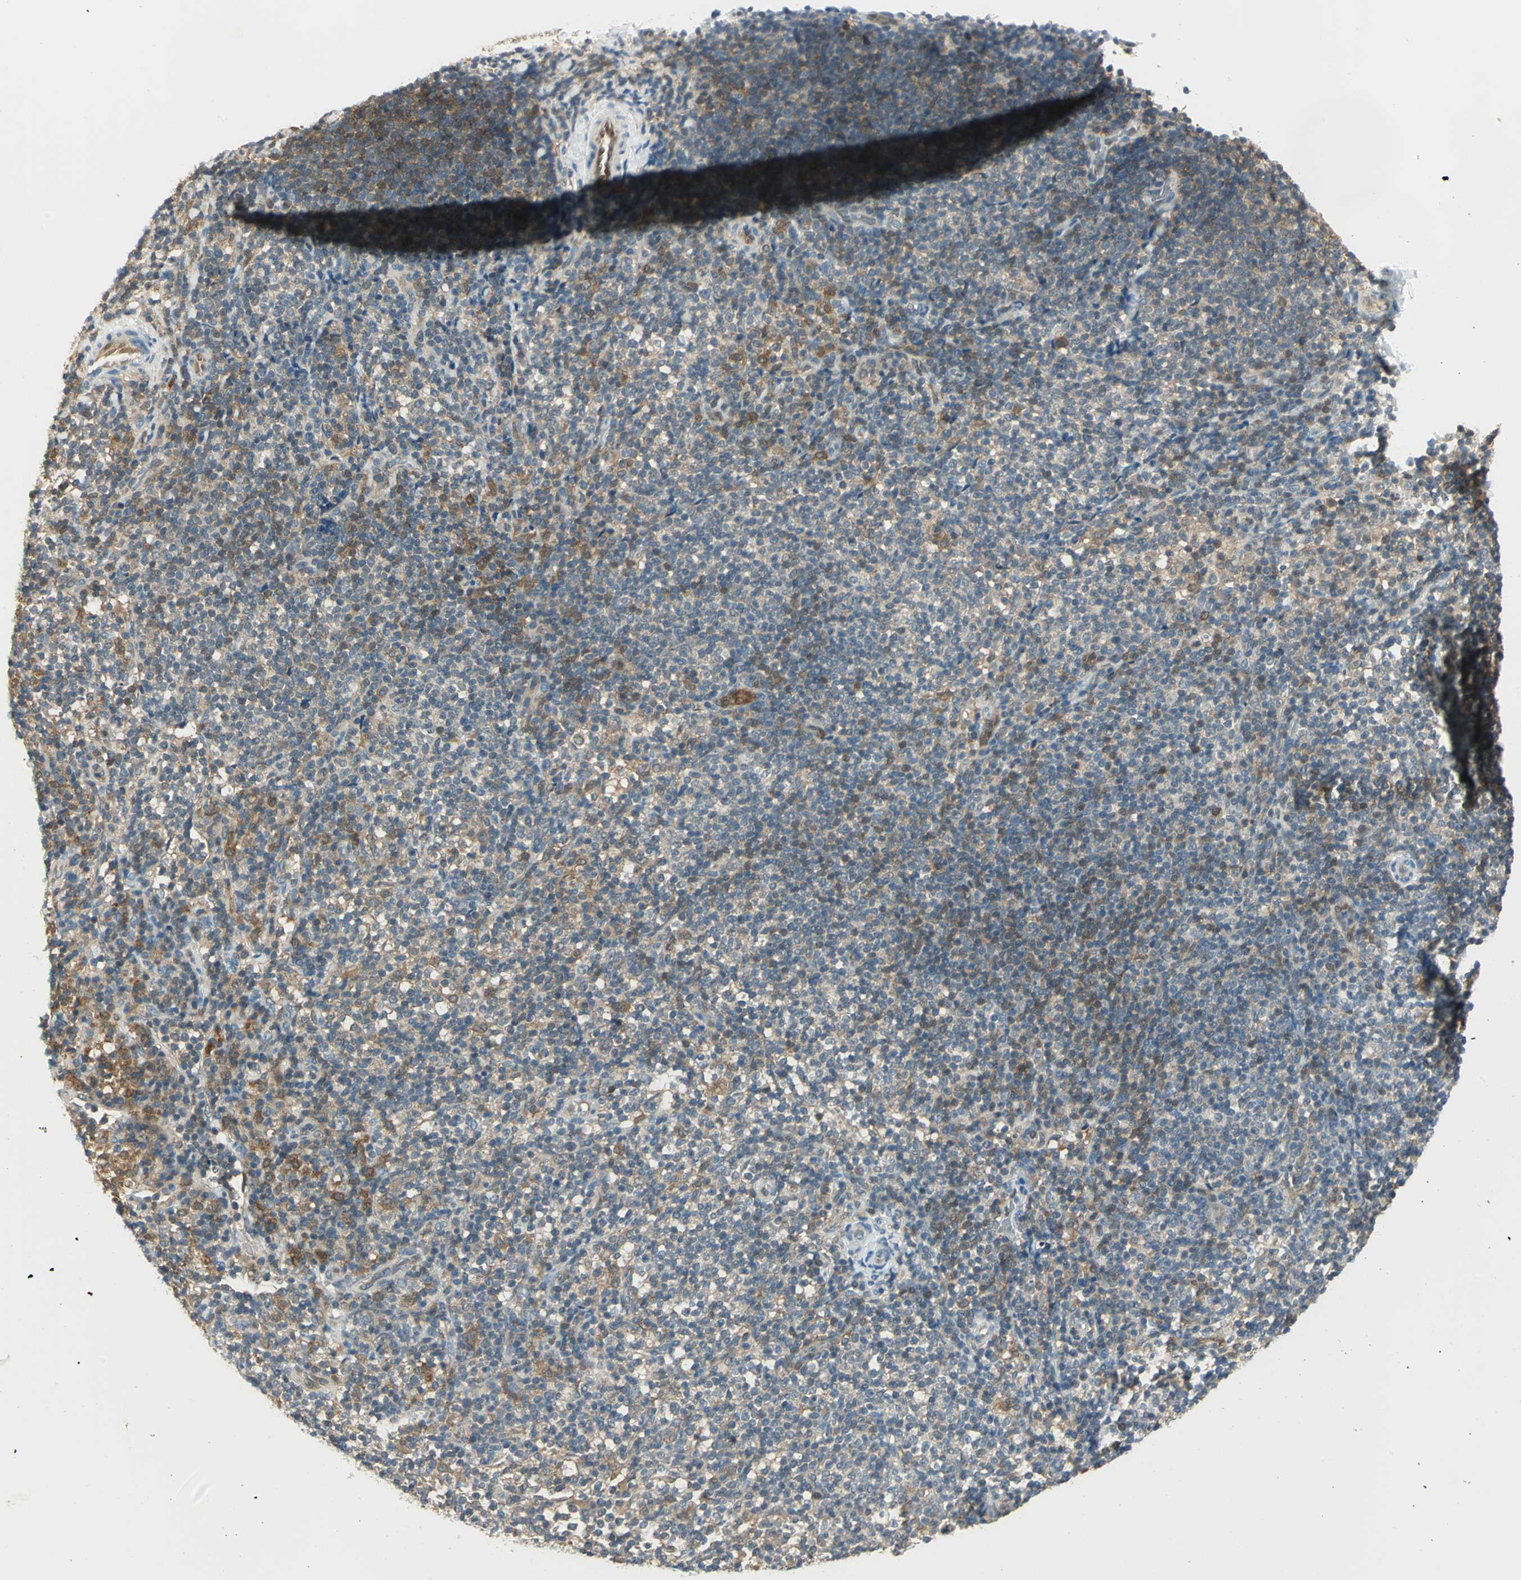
{"staining": {"intensity": "moderate", "quantity": ">75%", "location": "cytoplasmic/membranous"}, "tissue": "lymphoma", "cell_type": "Tumor cells", "image_type": "cancer", "snomed": [{"axis": "morphology", "description": "Malignant lymphoma, non-Hodgkin's type, Low grade"}, {"axis": "topography", "description": "Lymph node"}], "caption": "Moderate cytoplasmic/membranous staining for a protein is seen in approximately >75% of tumor cells of low-grade malignant lymphoma, non-Hodgkin's type using immunohistochemistry (IHC).", "gene": "FYN", "patient": {"sex": "female", "age": 76}}